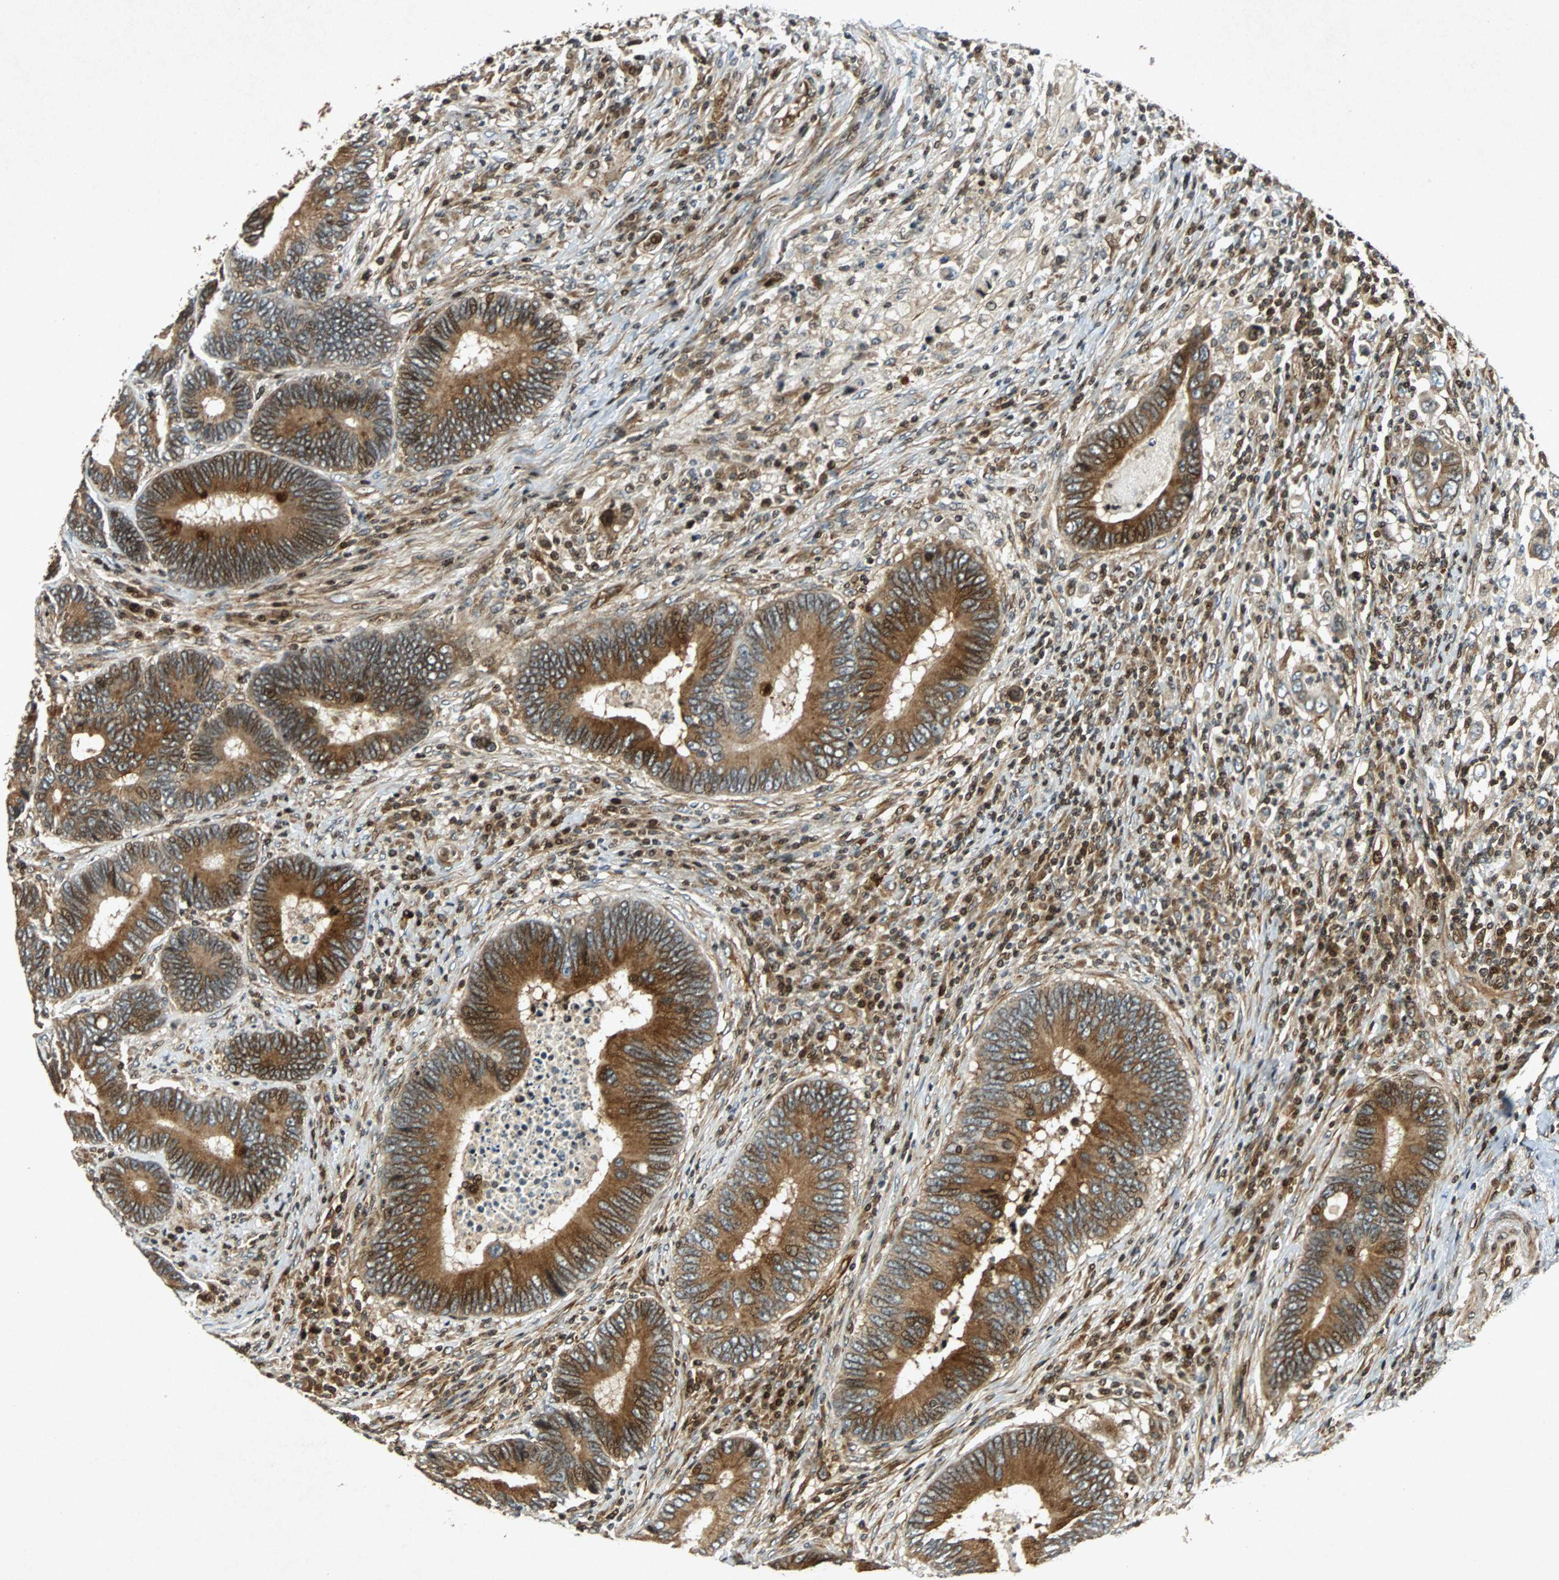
{"staining": {"intensity": "strong", "quantity": ">75%", "location": "cytoplasmic/membranous"}, "tissue": "colorectal cancer", "cell_type": "Tumor cells", "image_type": "cancer", "snomed": [{"axis": "morphology", "description": "Adenocarcinoma, NOS"}, {"axis": "topography", "description": "Colon"}], "caption": "A high-resolution micrograph shows immunohistochemistry (IHC) staining of adenocarcinoma (colorectal), which exhibits strong cytoplasmic/membranous expression in approximately >75% of tumor cells.", "gene": "TUBA4A", "patient": {"sex": "female", "age": 78}}